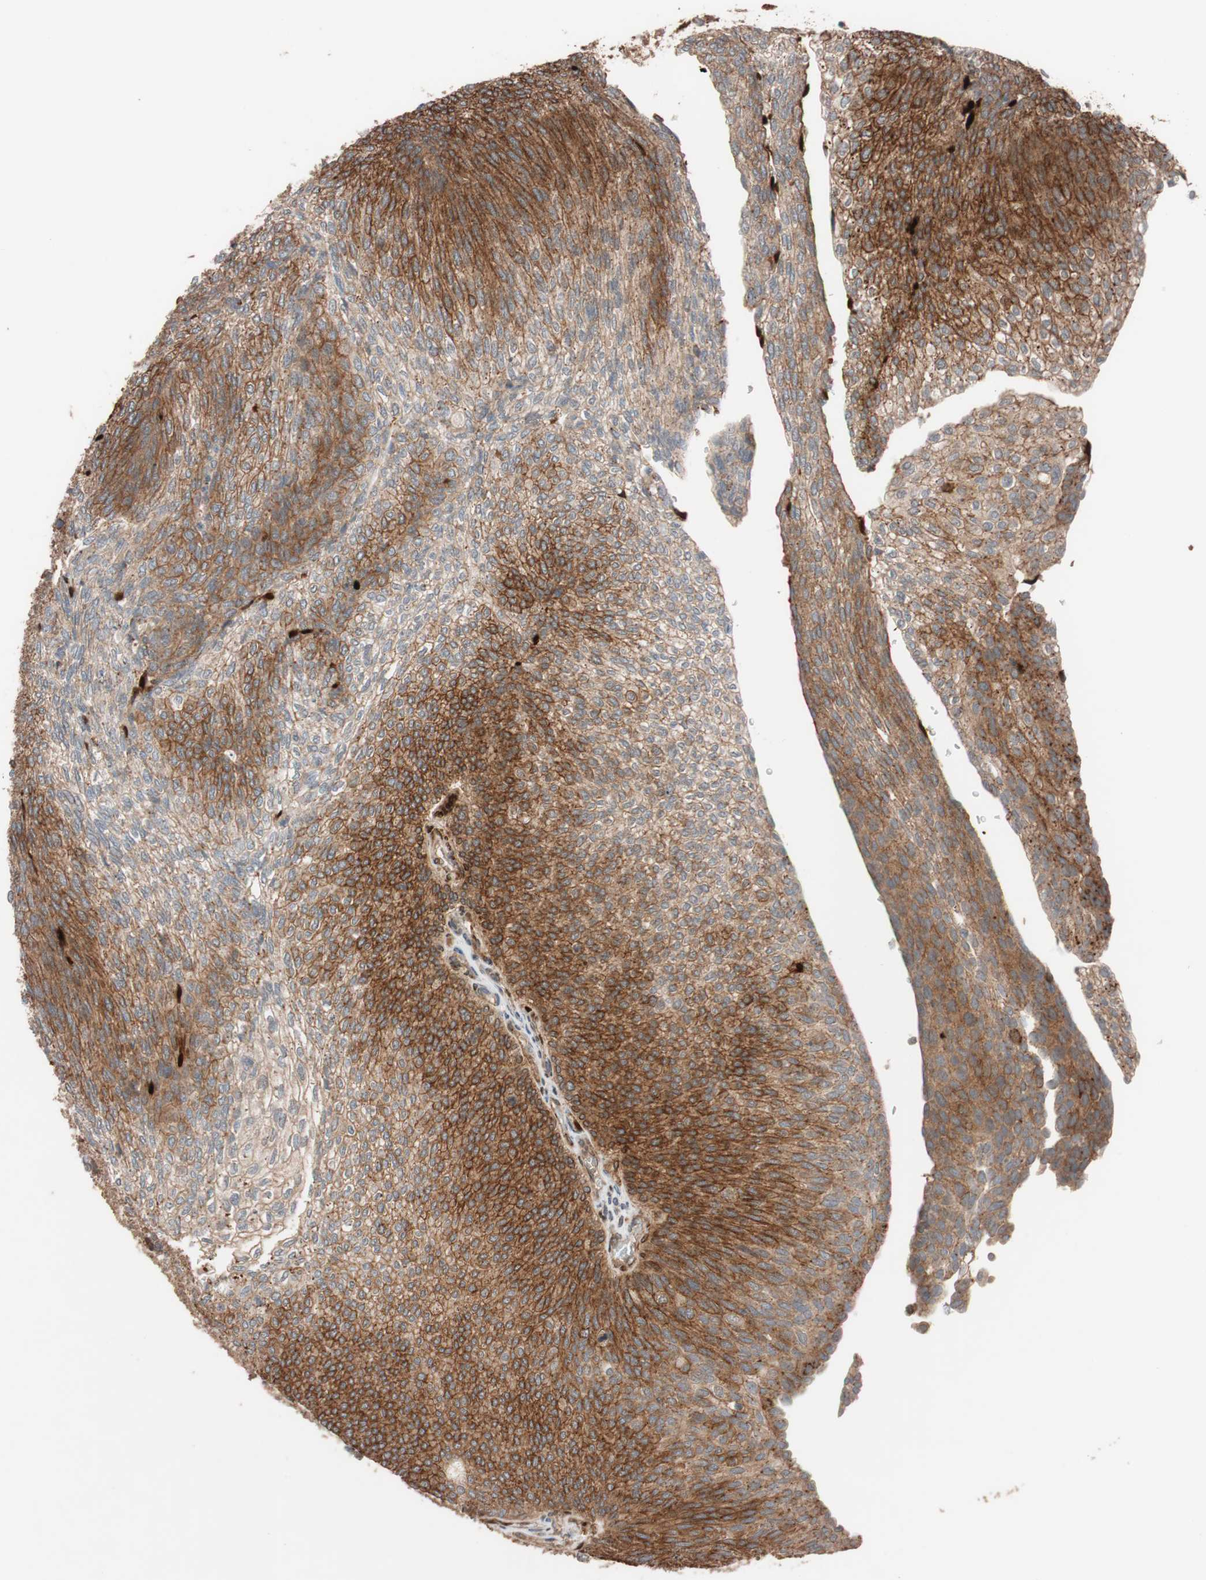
{"staining": {"intensity": "strong", "quantity": ">75%", "location": "cytoplasmic/membranous"}, "tissue": "urothelial cancer", "cell_type": "Tumor cells", "image_type": "cancer", "snomed": [{"axis": "morphology", "description": "Urothelial carcinoma, Low grade"}, {"axis": "topography", "description": "Urinary bladder"}], "caption": "The photomicrograph demonstrates a brown stain indicating the presence of a protein in the cytoplasmic/membranous of tumor cells in low-grade urothelial carcinoma.", "gene": "SDC4", "patient": {"sex": "female", "age": 79}}